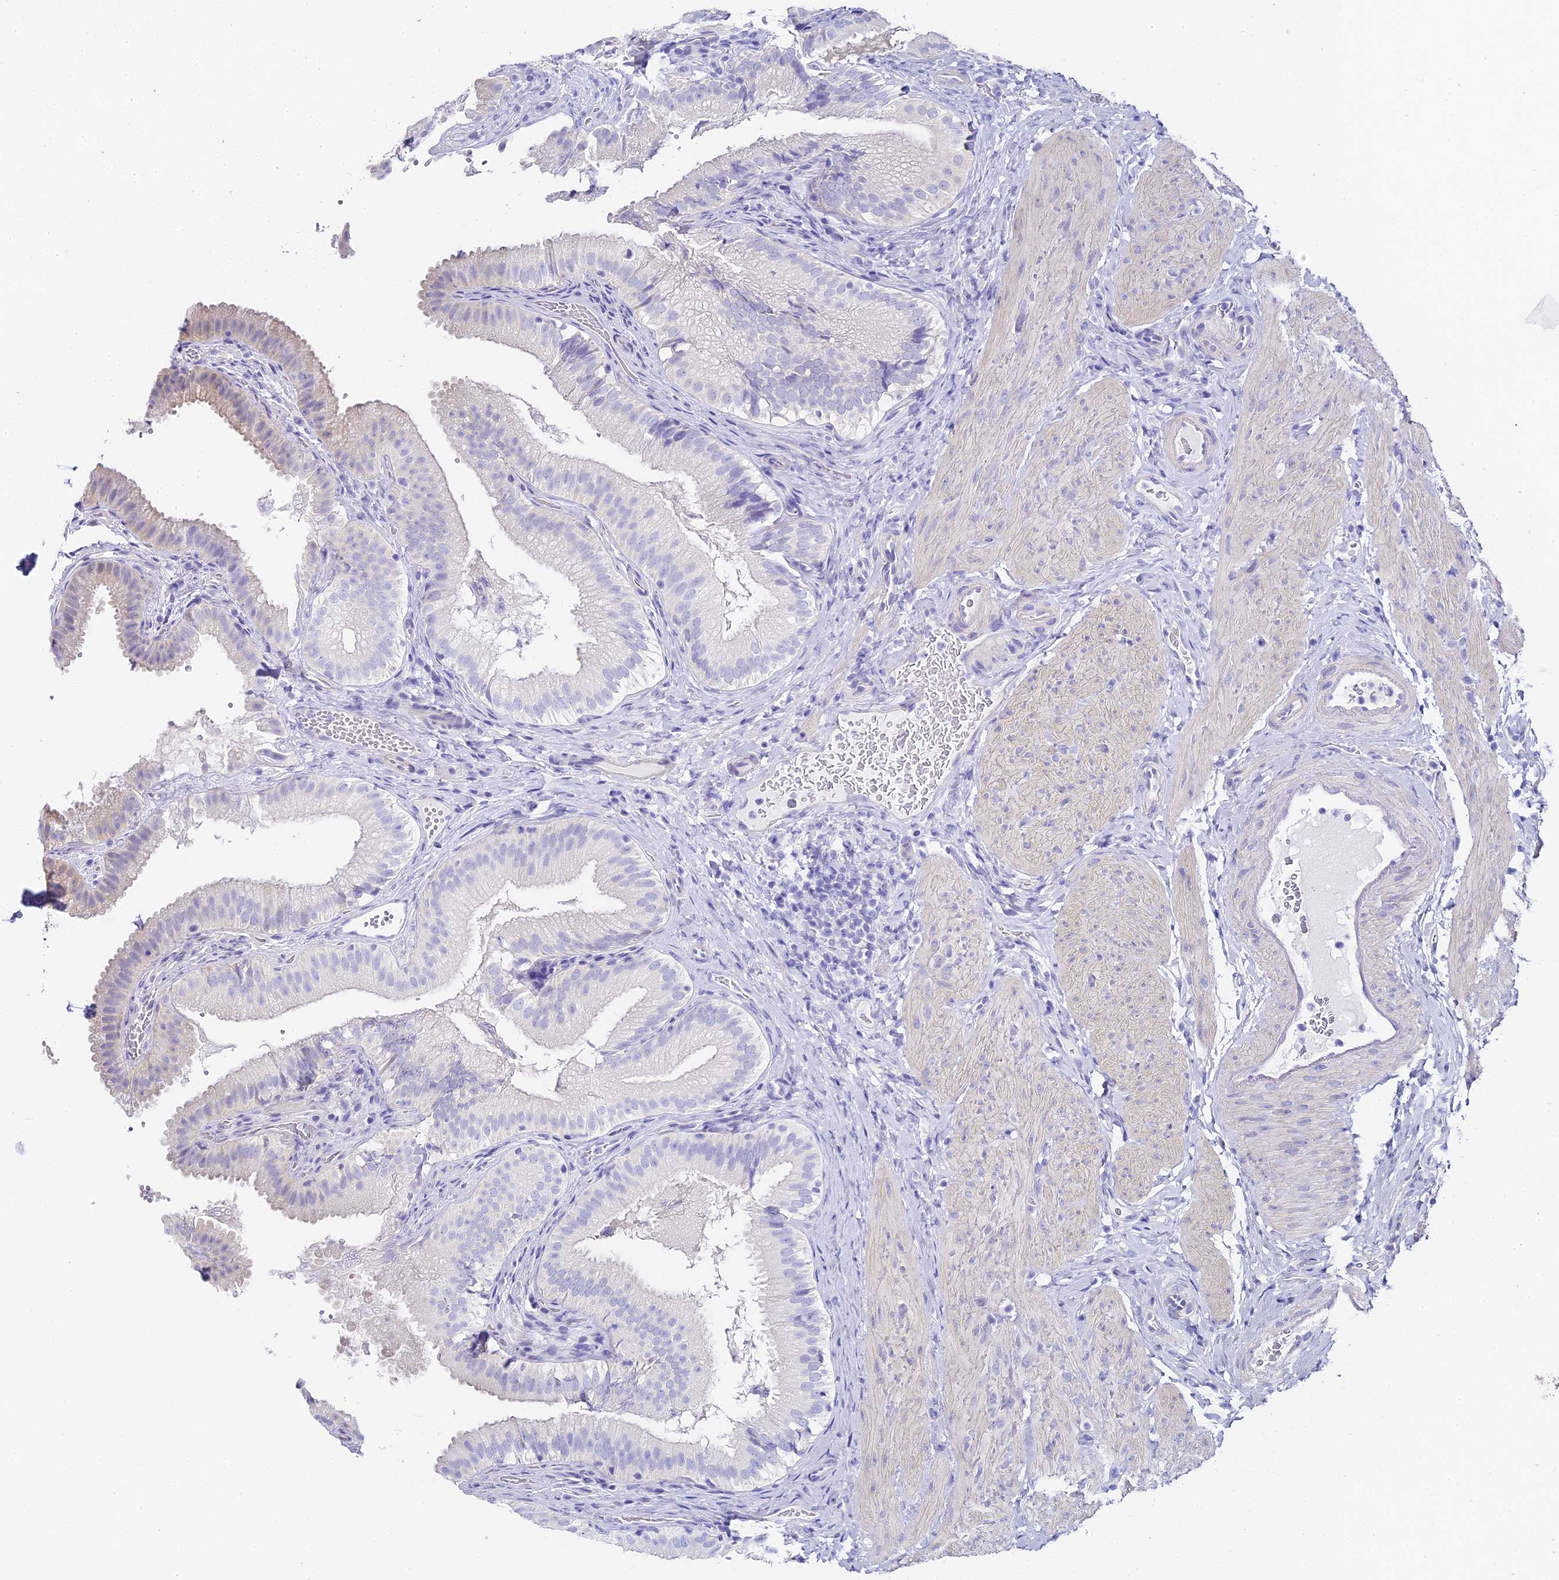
{"staining": {"intensity": "negative", "quantity": "none", "location": "none"}, "tissue": "gallbladder", "cell_type": "Glandular cells", "image_type": "normal", "snomed": [{"axis": "morphology", "description": "Normal tissue, NOS"}, {"axis": "topography", "description": "Gallbladder"}], "caption": "Gallbladder stained for a protein using IHC exhibits no positivity glandular cells.", "gene": "ABHD14A", "patient": {"sex": "female", "age": 30}}